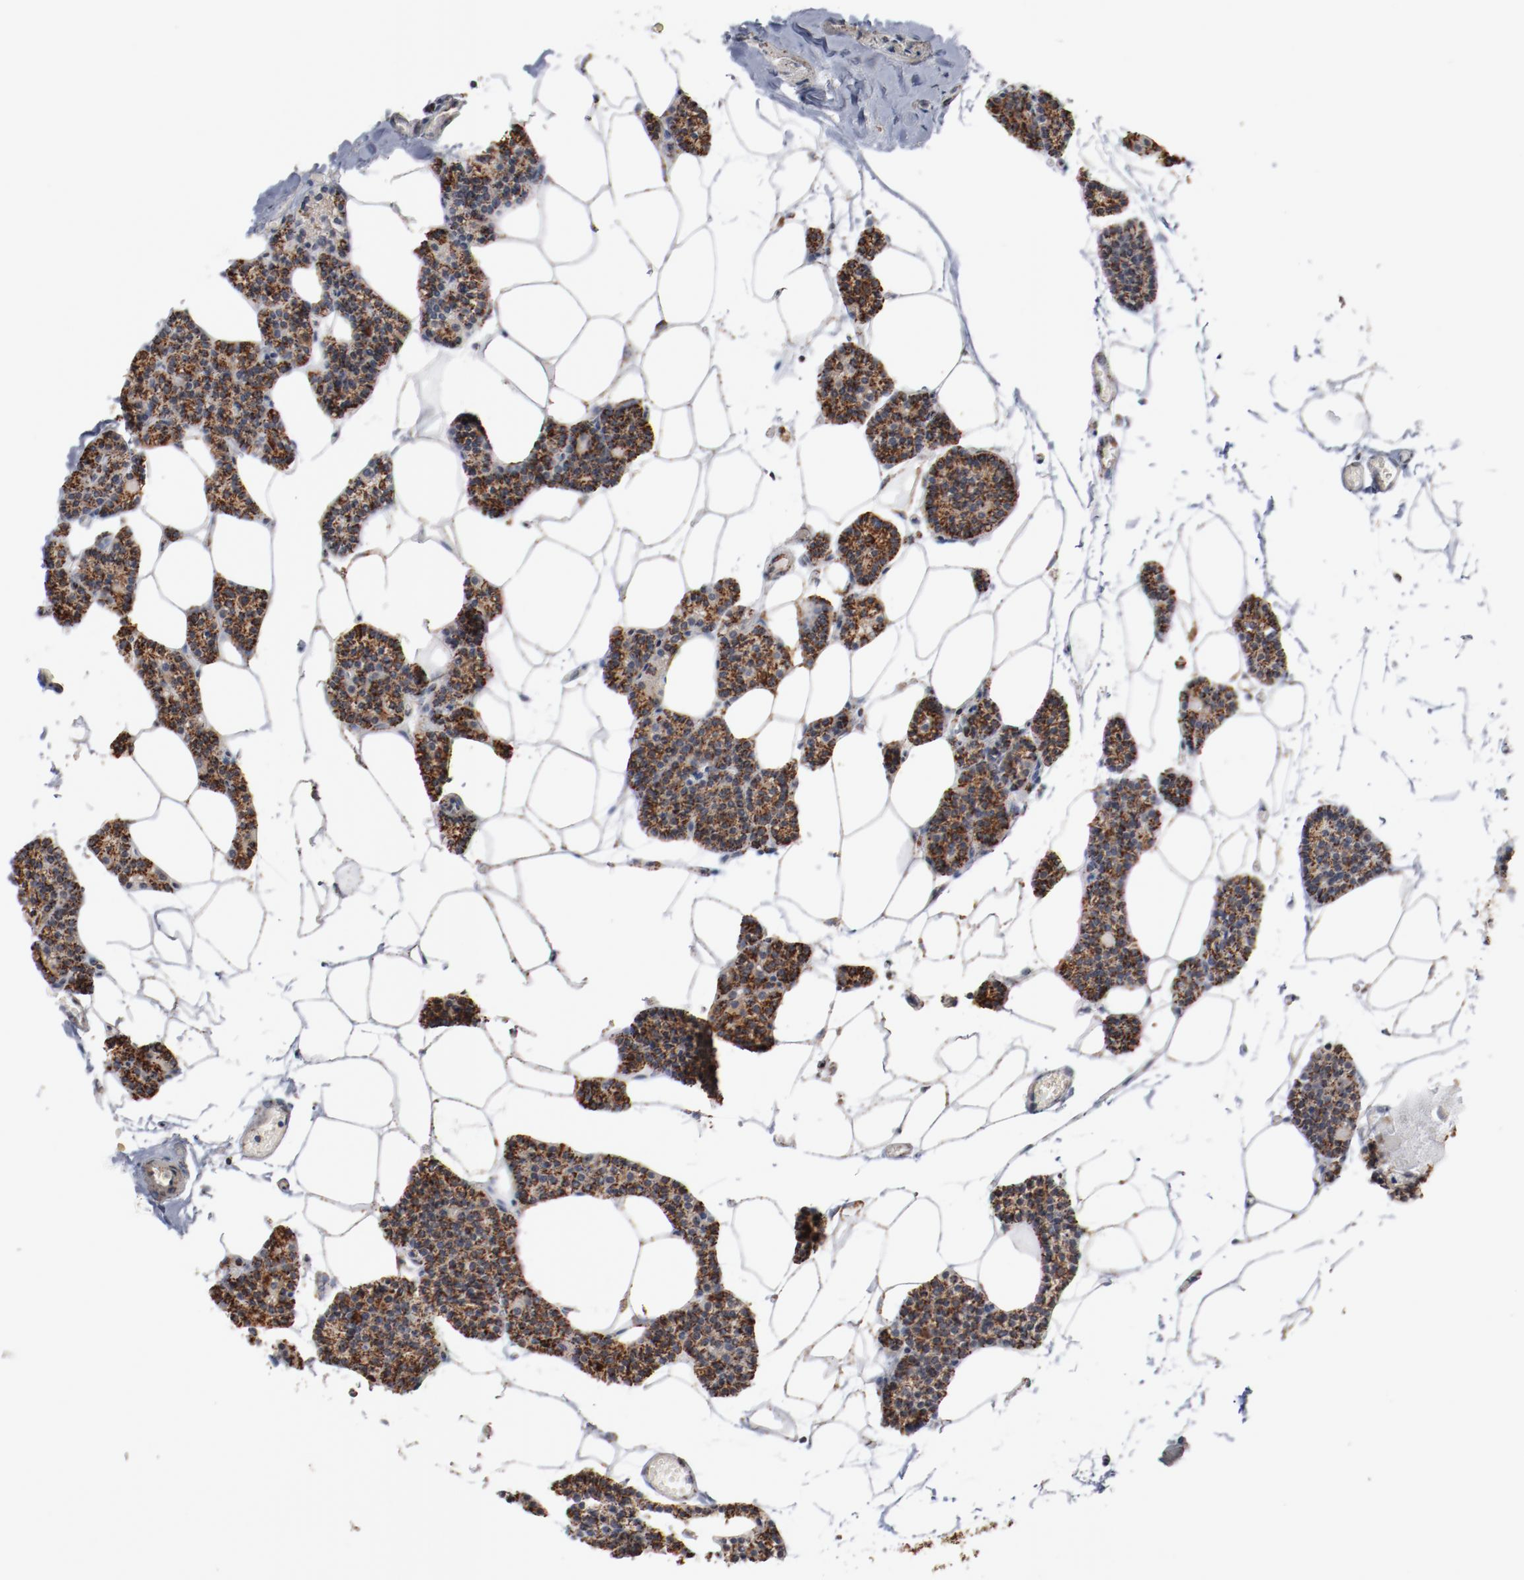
{"staining": {"intensity": "strong", "quantity": ">75%", "location": "cytoplasmic/membranous"}, "tissue": "parathyroid gland", "cell_type": "Glandular cells", "image_type": "normal", "snomed": [{"axis": "morphology", "description": "Normal tissue, NOS"}, {"axis": "topography", "description": "Parathyroid gland"}], "caption": "Brown immunohistochemical staining in unremarkable parathyroid gland displays strong cytoplasmic/membranous staining in about >75% of glandular cells.", "gene": "NDUFS4", "patient": {"sex": "female", "age": 66}}